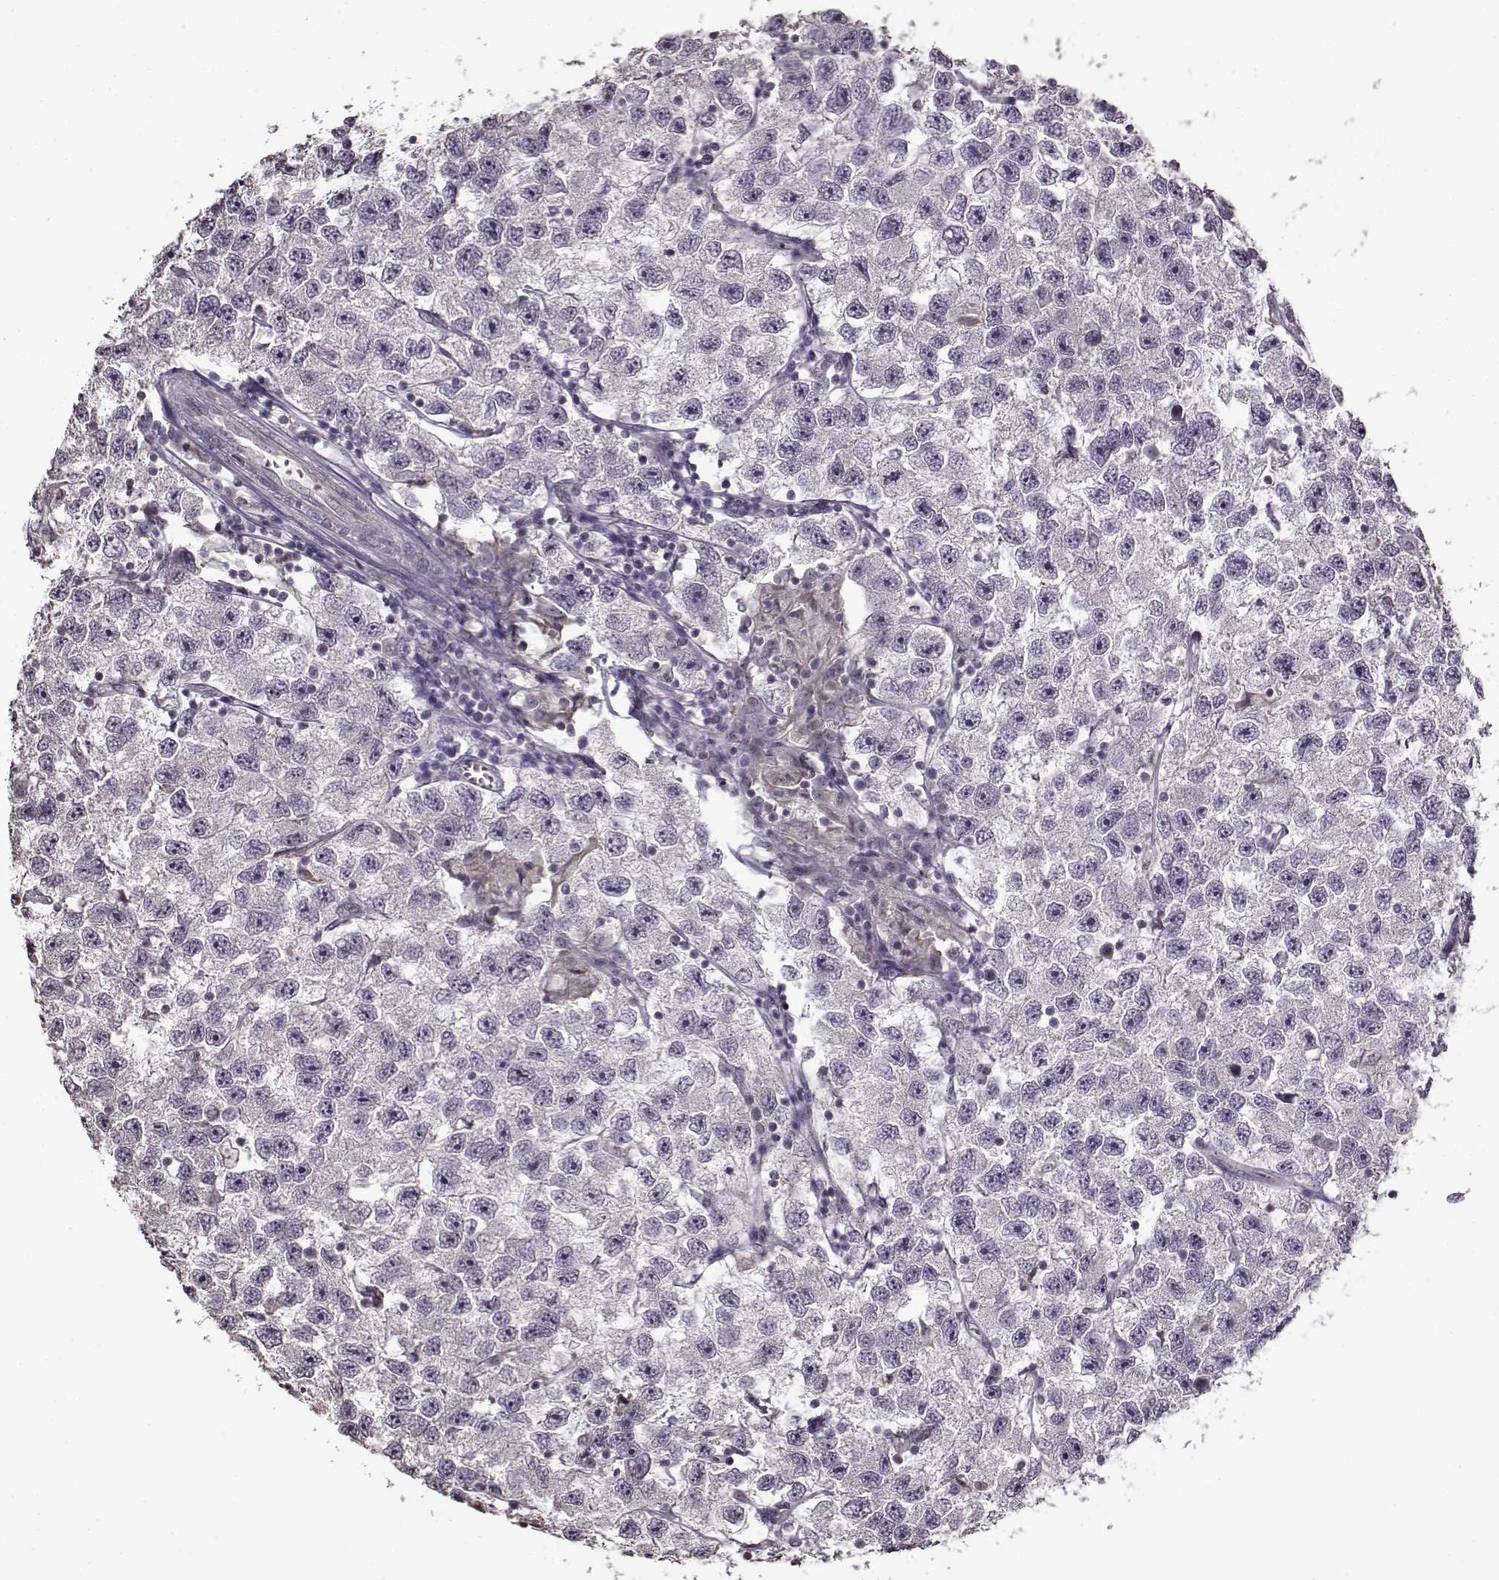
{"staining": {"intensity": "negative", "quantity": "none", "location": "none"}, "tissue": "testis cancer", "cell_type": "Tumor cells", "image_type": "cancer", "snomed": [{"axis": "morphology", "description": "Seminoma, NOS"}, {"axis": "topography", "description": "Testis"}], "caption": "High magnification brightfield microscopy of seminoma (testis) stained with DAB (3,3'-diaminobenzidine) (brown) and counterstained with hematoxylin (blue): tumor cells show no significant expression. (DAB (3,3'-diaminobenzidine) IHC with hematoxylin counter stain).", "gene": "FSHB", "patient": {"sex": "male", "age": 26}}